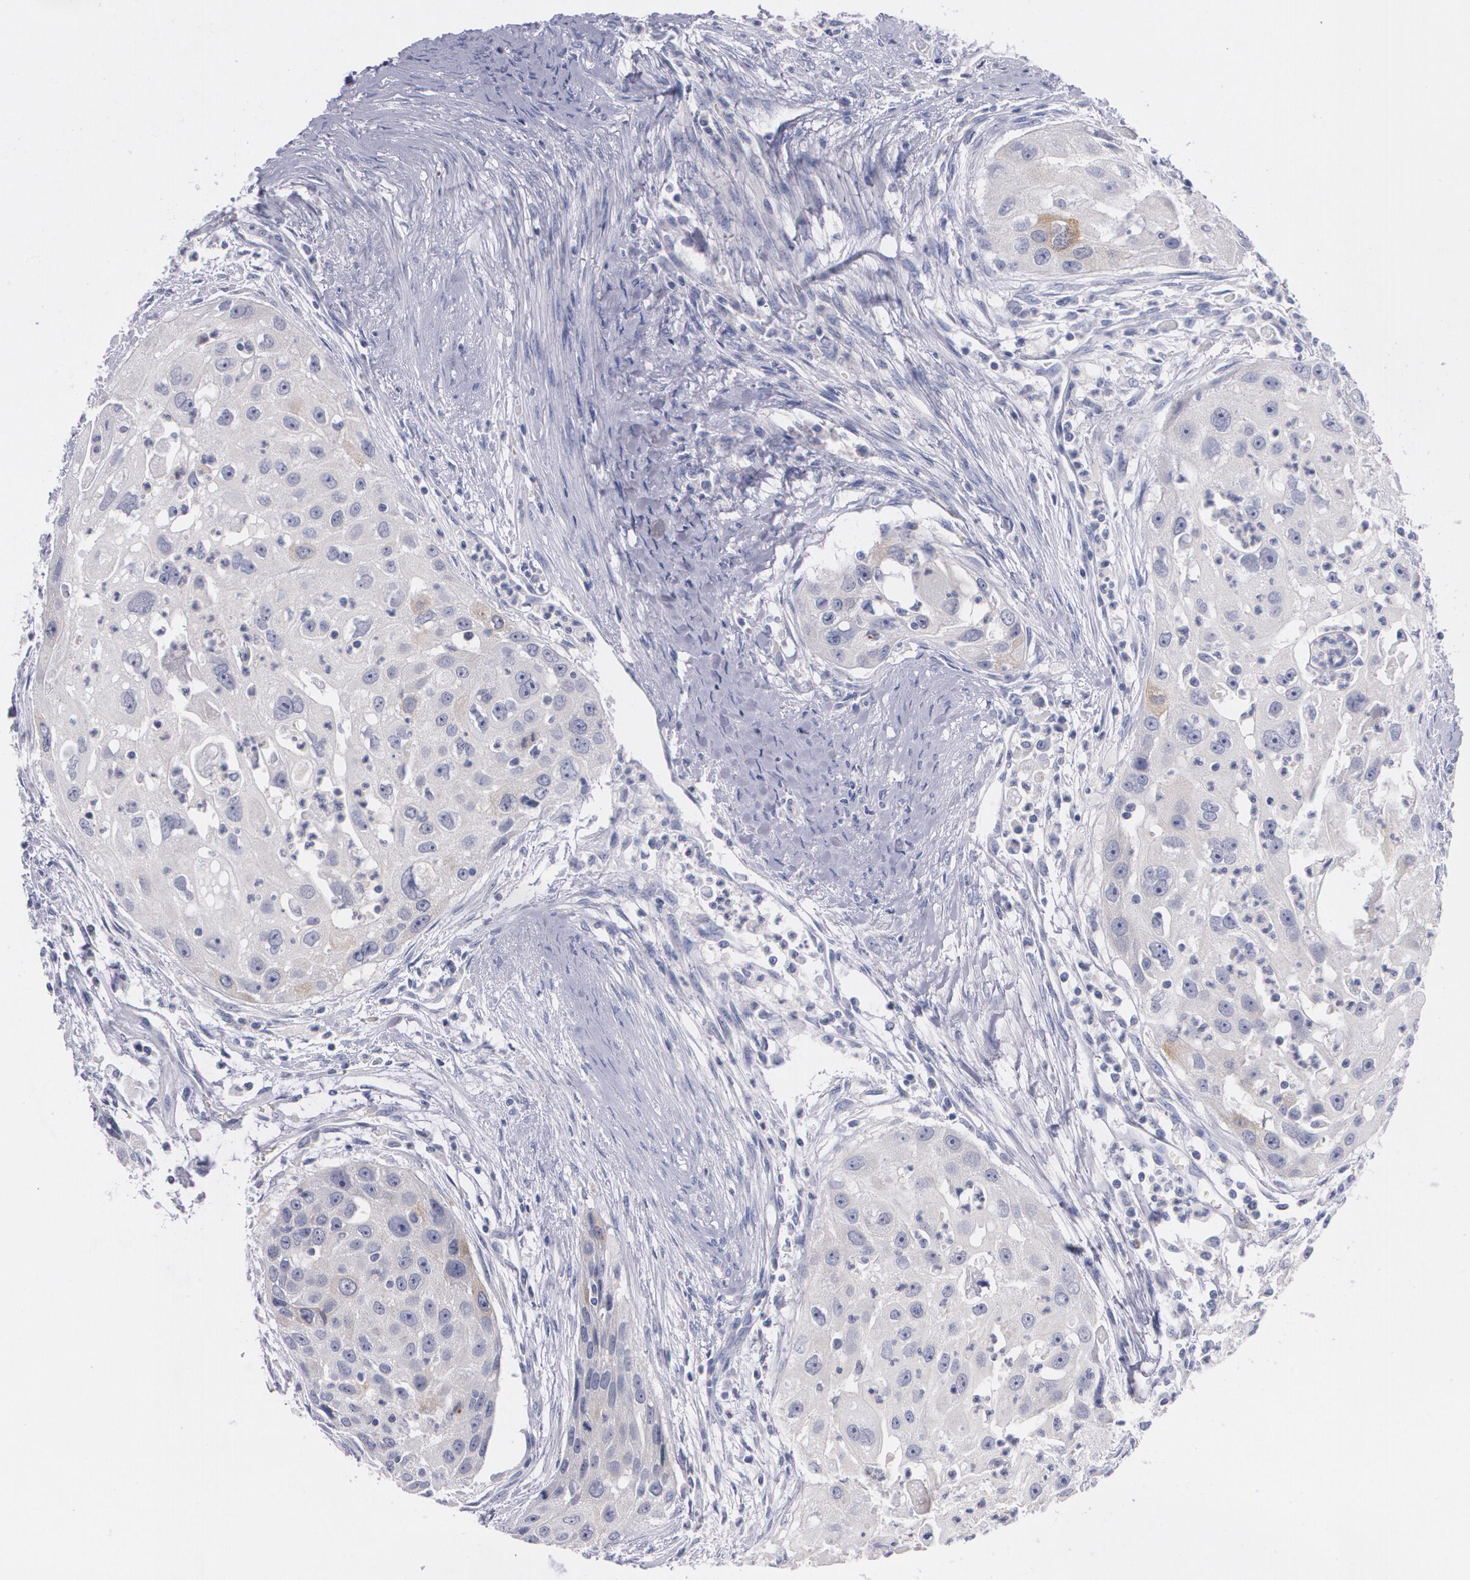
{"staining": {"intensity": "moderate", "quantity": "<25%", "location": "cytoplasmic/membranous"}, "tissue": "head and neck cancer", "cell_type": "Tumor cells", "image_type": "cancer", "snomed": [{"axis": "morphology", "description": "Squamous cell carcinoma, NOS"}, {"axis": "topography", "description": "Head-Neck"}], "caption": "Immunohistochemical staining of human head and neck cancer (squamous cell carcinoma) shows moderate cytoplasmic/membranous protein expression in about <25% of tumor cells. (DAB (3,3'-diaminobenzidine) IHC with brightfield microscopy, high magnification).", "gene": "HMMR", "patient": {"sex": "male", "age": 64}}